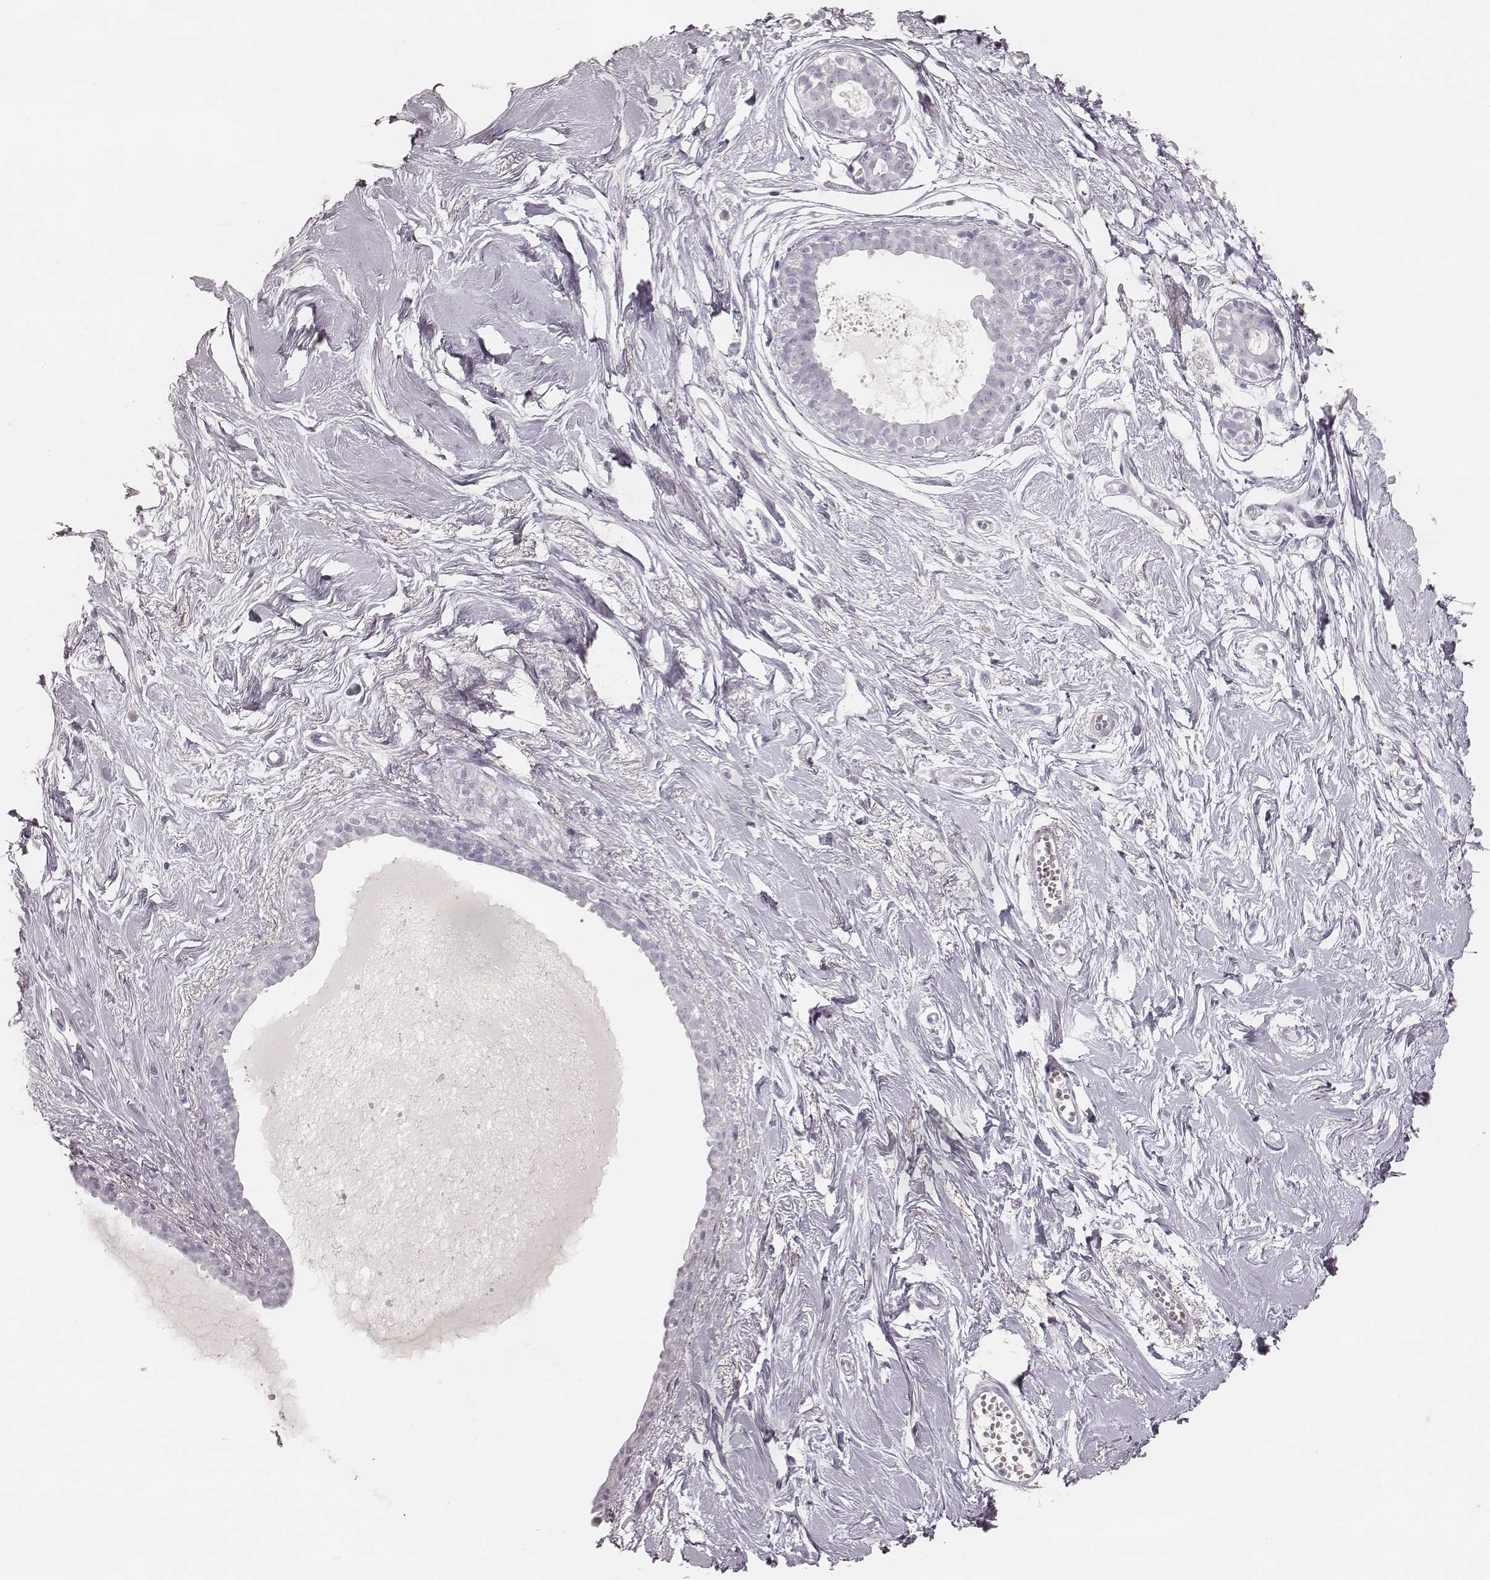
{"staining": {"intensity": "negative", "quantity": "none", "location": "none"}, "tissue": "breast", "cell_type": "Adipocytes", "image_type": "normal", "snomed": [{"axis": "morphology", "description": "Normal tissue, NOS"}, {"axis": "topography", "description": "Breast"}], "caption": "A histopathology image of human breast is negative for staining in adipocytes. The staining is performed using DAB (3,3'-diaminobenzidine) brown chromogen with nuclei counter-stained in using hematoxylin.", "gene": "KRT82", "patient": {"sex": "female", "age": 49}}